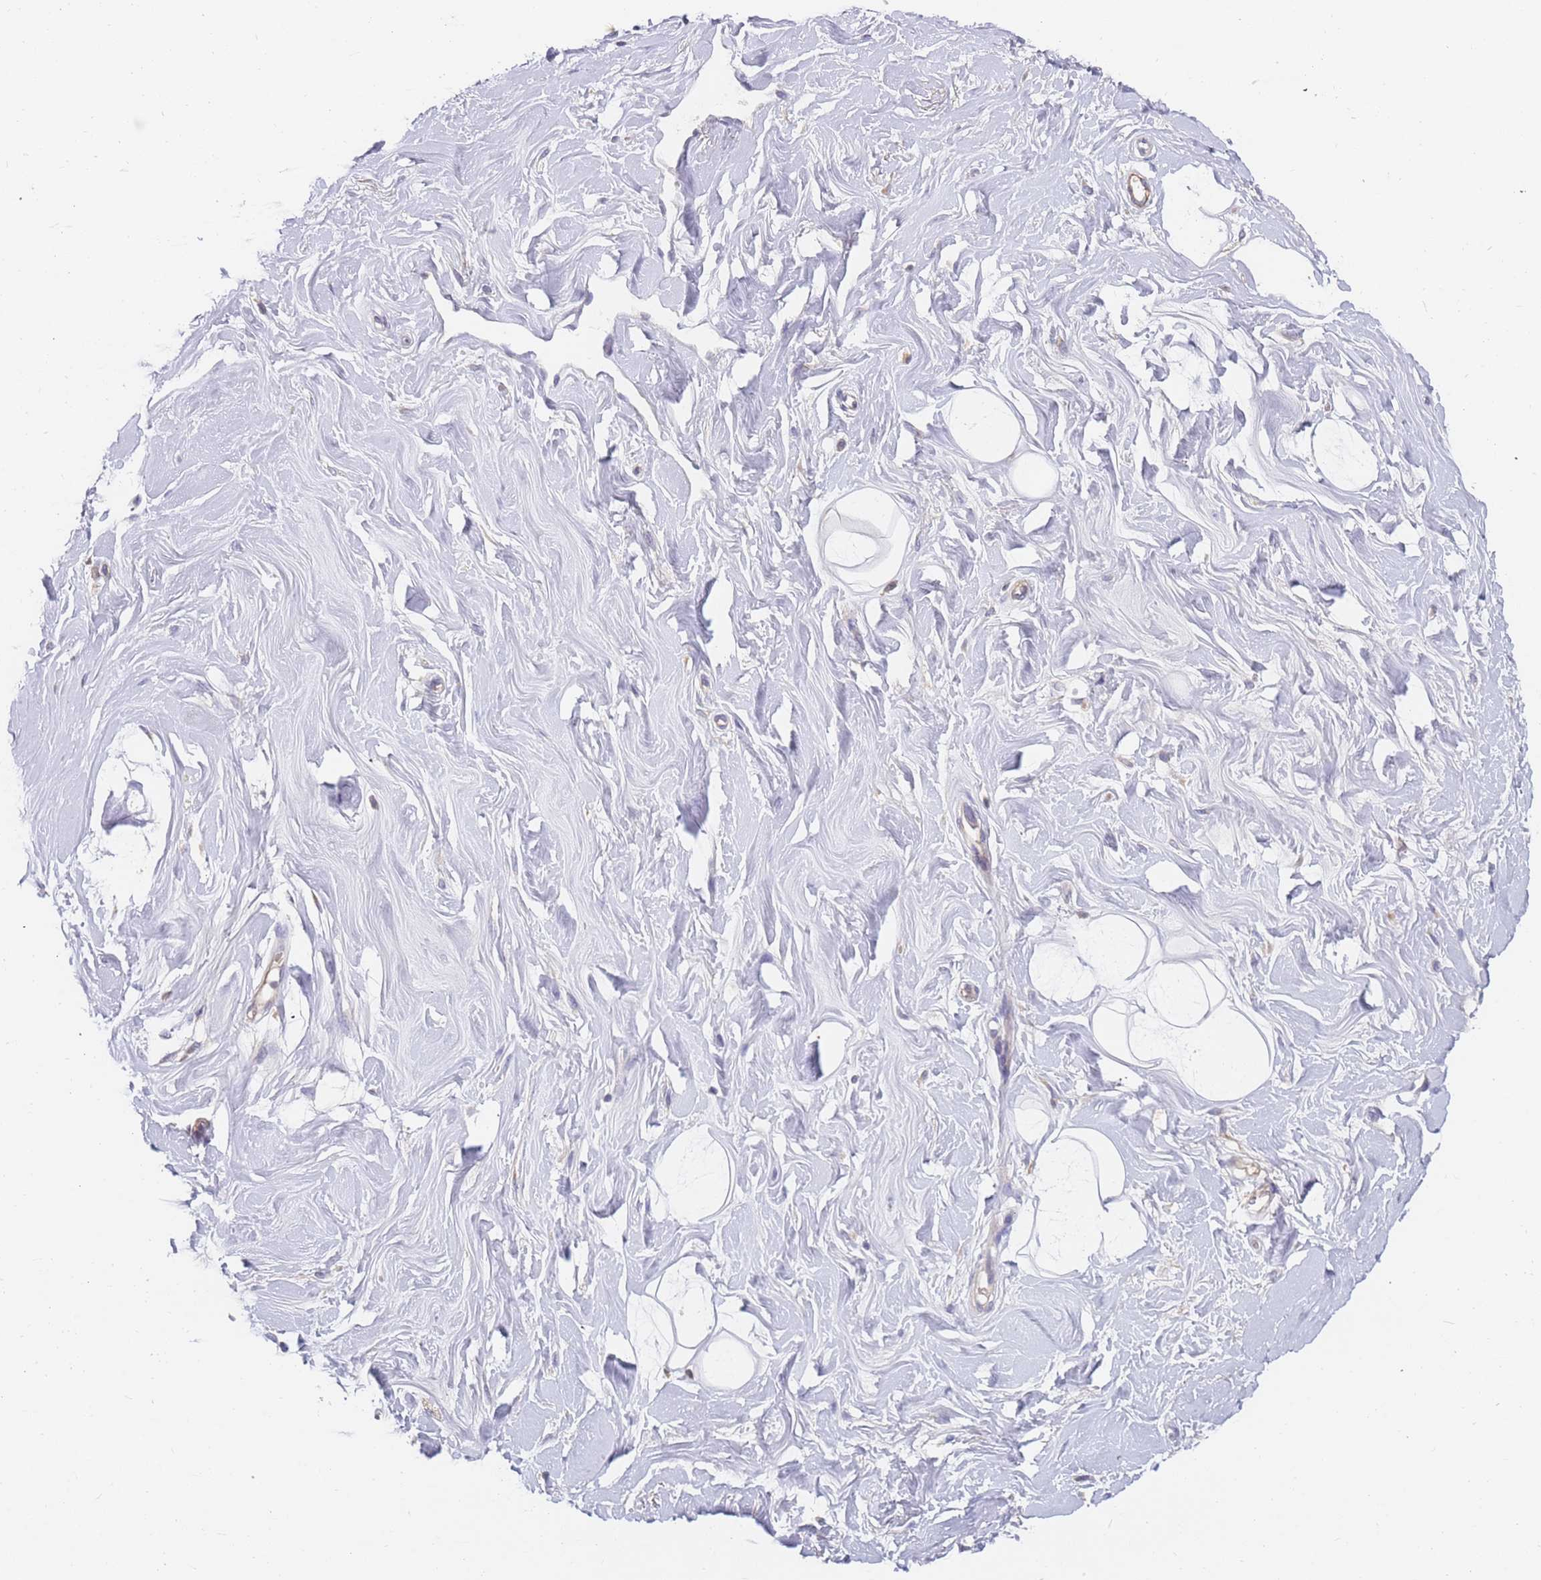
{"staining": {"intensity": "negative", "quantity": "none", "location": "none"}, "tissue": "adipose tissue", "cell_type": "Adipocytes", "image_type": "normal", "snomed": [{"axis": "morphology", "description": "Normal tissue, NOS"}, {"axis": "topography", "description": "Cartilage tissue"}, {"axis": "topography", "description": "Bronchus"}], "caption": "High power microscopy image of an immunohistochemistry photomicrograph of unremarkable adipose tissue, revealing no significant staining in adipocytes.", "gene": "BORCS5", "patient": {"sex": "male", "age": 56}}